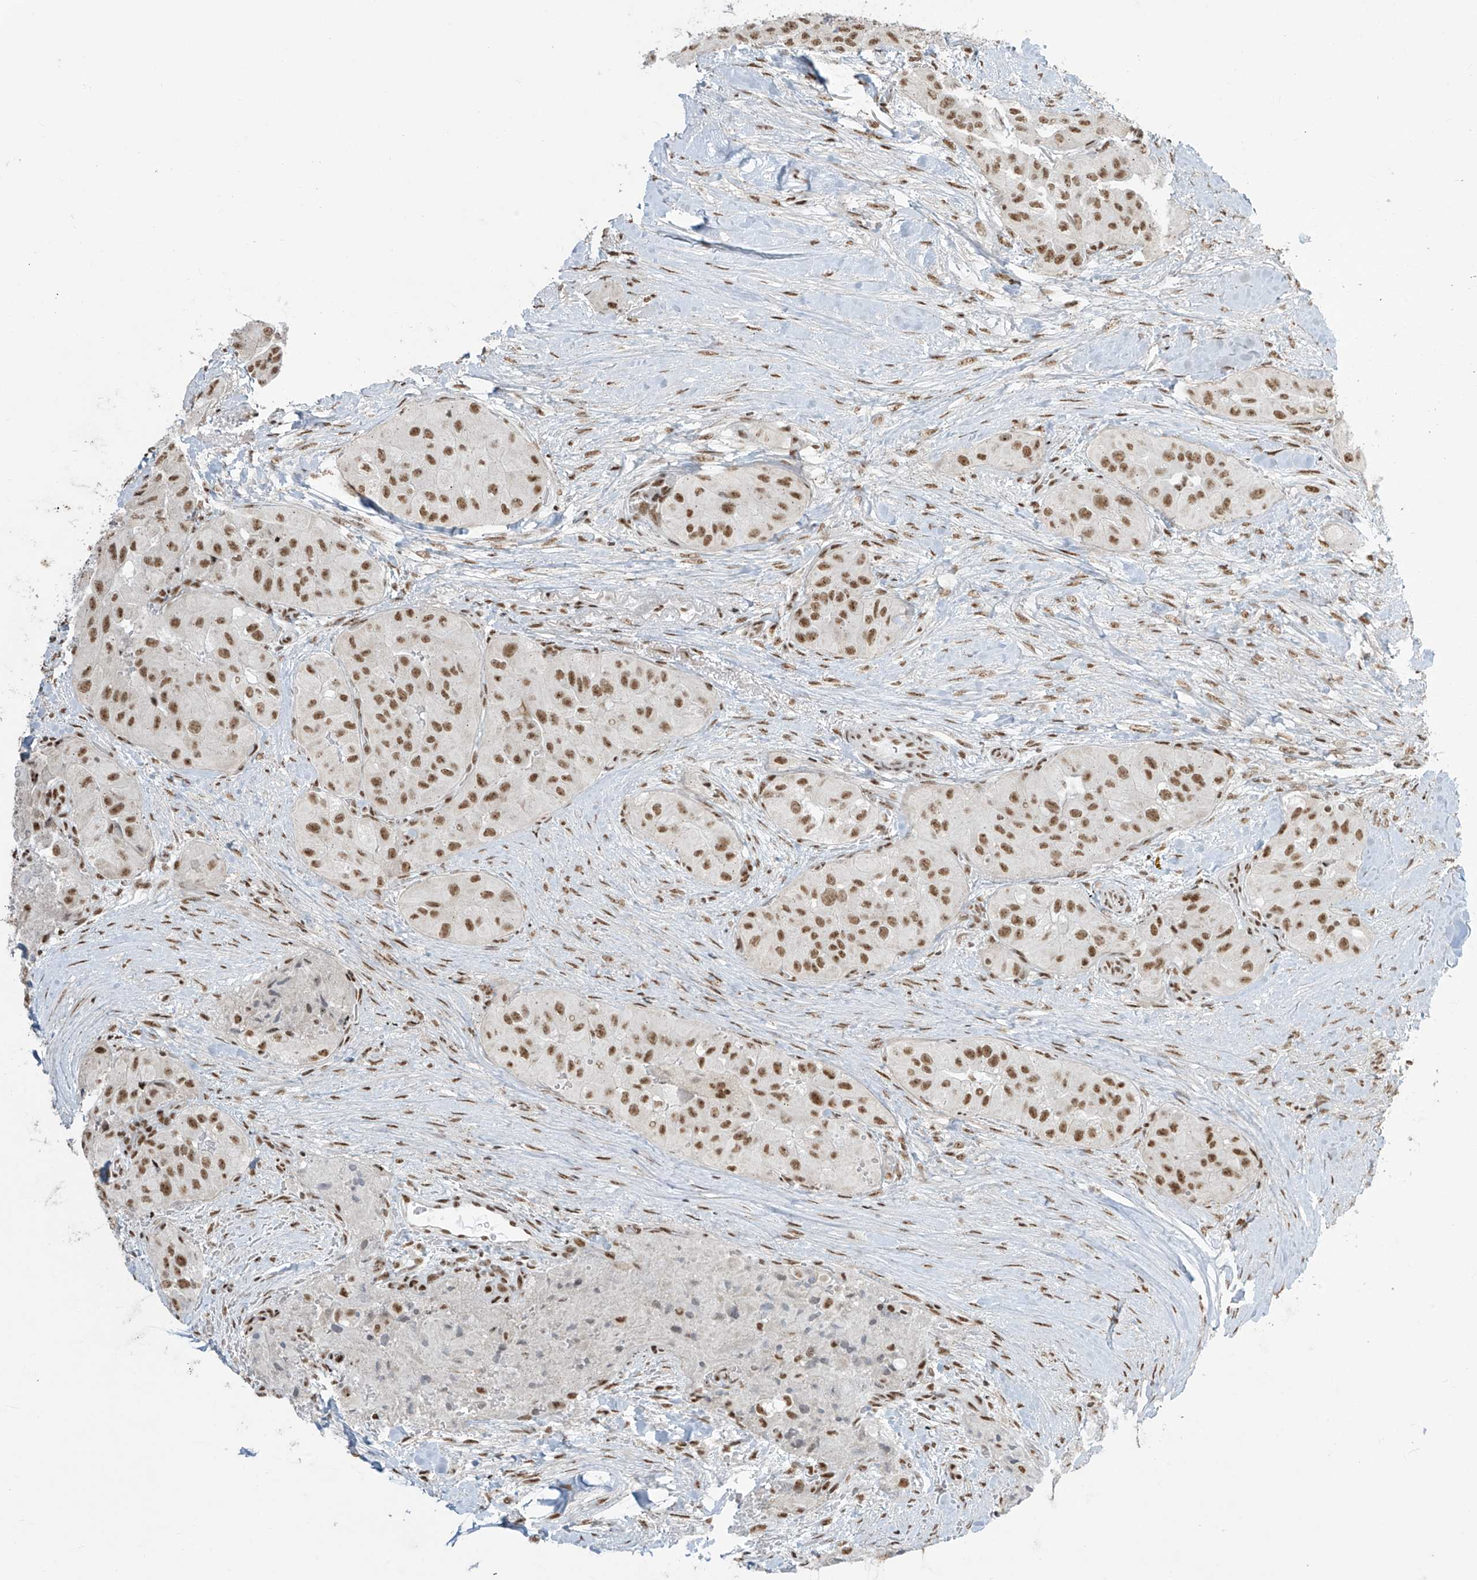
{"staining": {"intensity": "moderate", "quantity": ">75%", "location": "nuclear"}, "tissue": "thyroid cancer", "cell_type": "Tumor cells", "image_type": "cancer", "snomed": [{"axis": "morphology", "description": "Papillary adenocarcinoma, NOS"}, {"axis": "topography", "description": "Thyroid gland"}], "caption": "Immunohistochemical staining of human thyroid cancer (papillary adenocarcinoma) exhibits medium levels of moderate nuclear protein expression in about >75% of tumor cells.", "gene": "MS4A6A", "patient": {"sex": "female", "age": 59}}